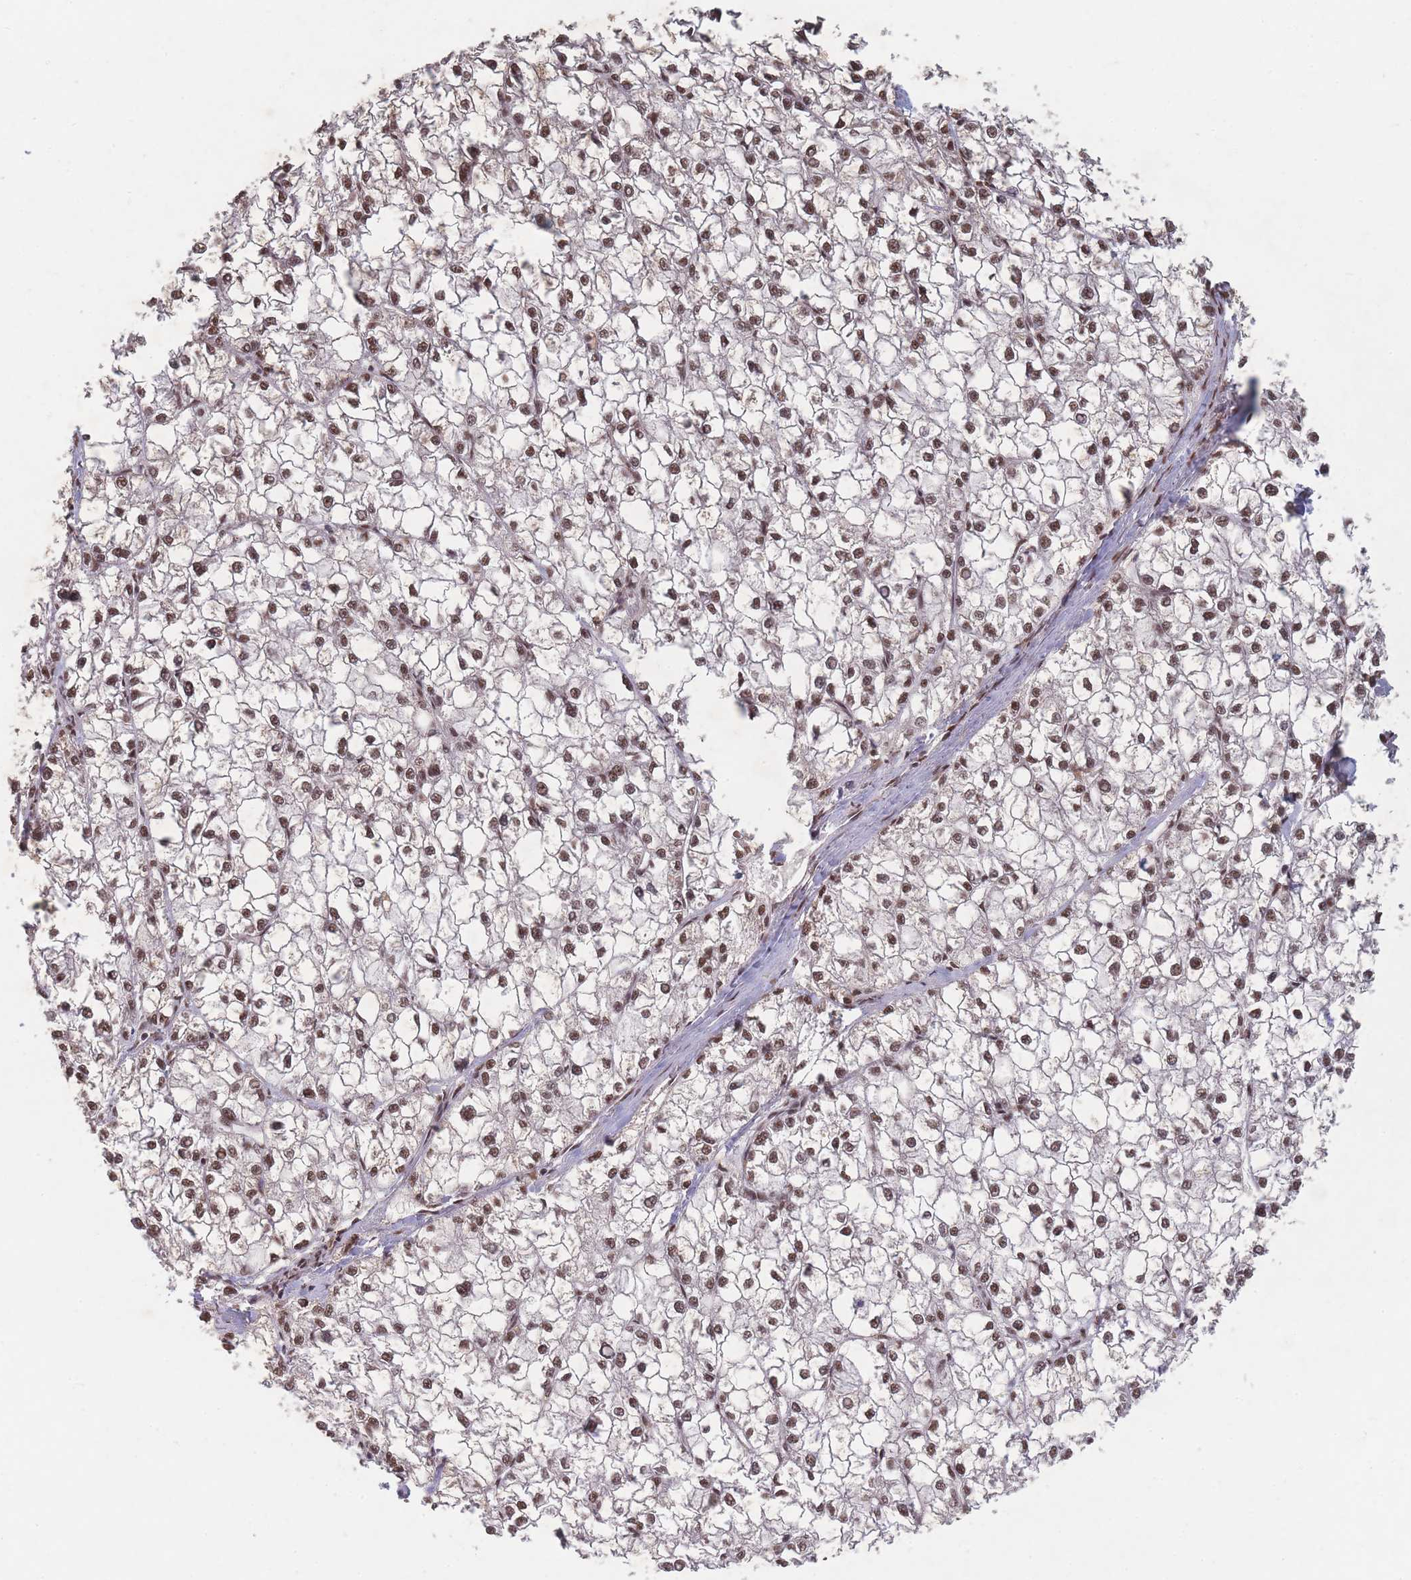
{"staining": {"intensity": "moderate", "quantity": ">75%", "location": "nuclear"}, "tissue": "liver cancer", "cell_type": "Tumor cells", "image_type": "cancer", "snomed": [{"axis": "morphology", "description": "Carcinoma, Hepatocellular, NOS"}, {"axis": "topography", "description": "Liver"}], "caption": "Hepatocellular carcinoma (liver) was stained to show a protein in brown. There is medium levels of moderate nuclear positivity in approximately >75% of tumor cells.", "gene": "SNRPA1", "patient": {"sex": "female", "age": 43}}